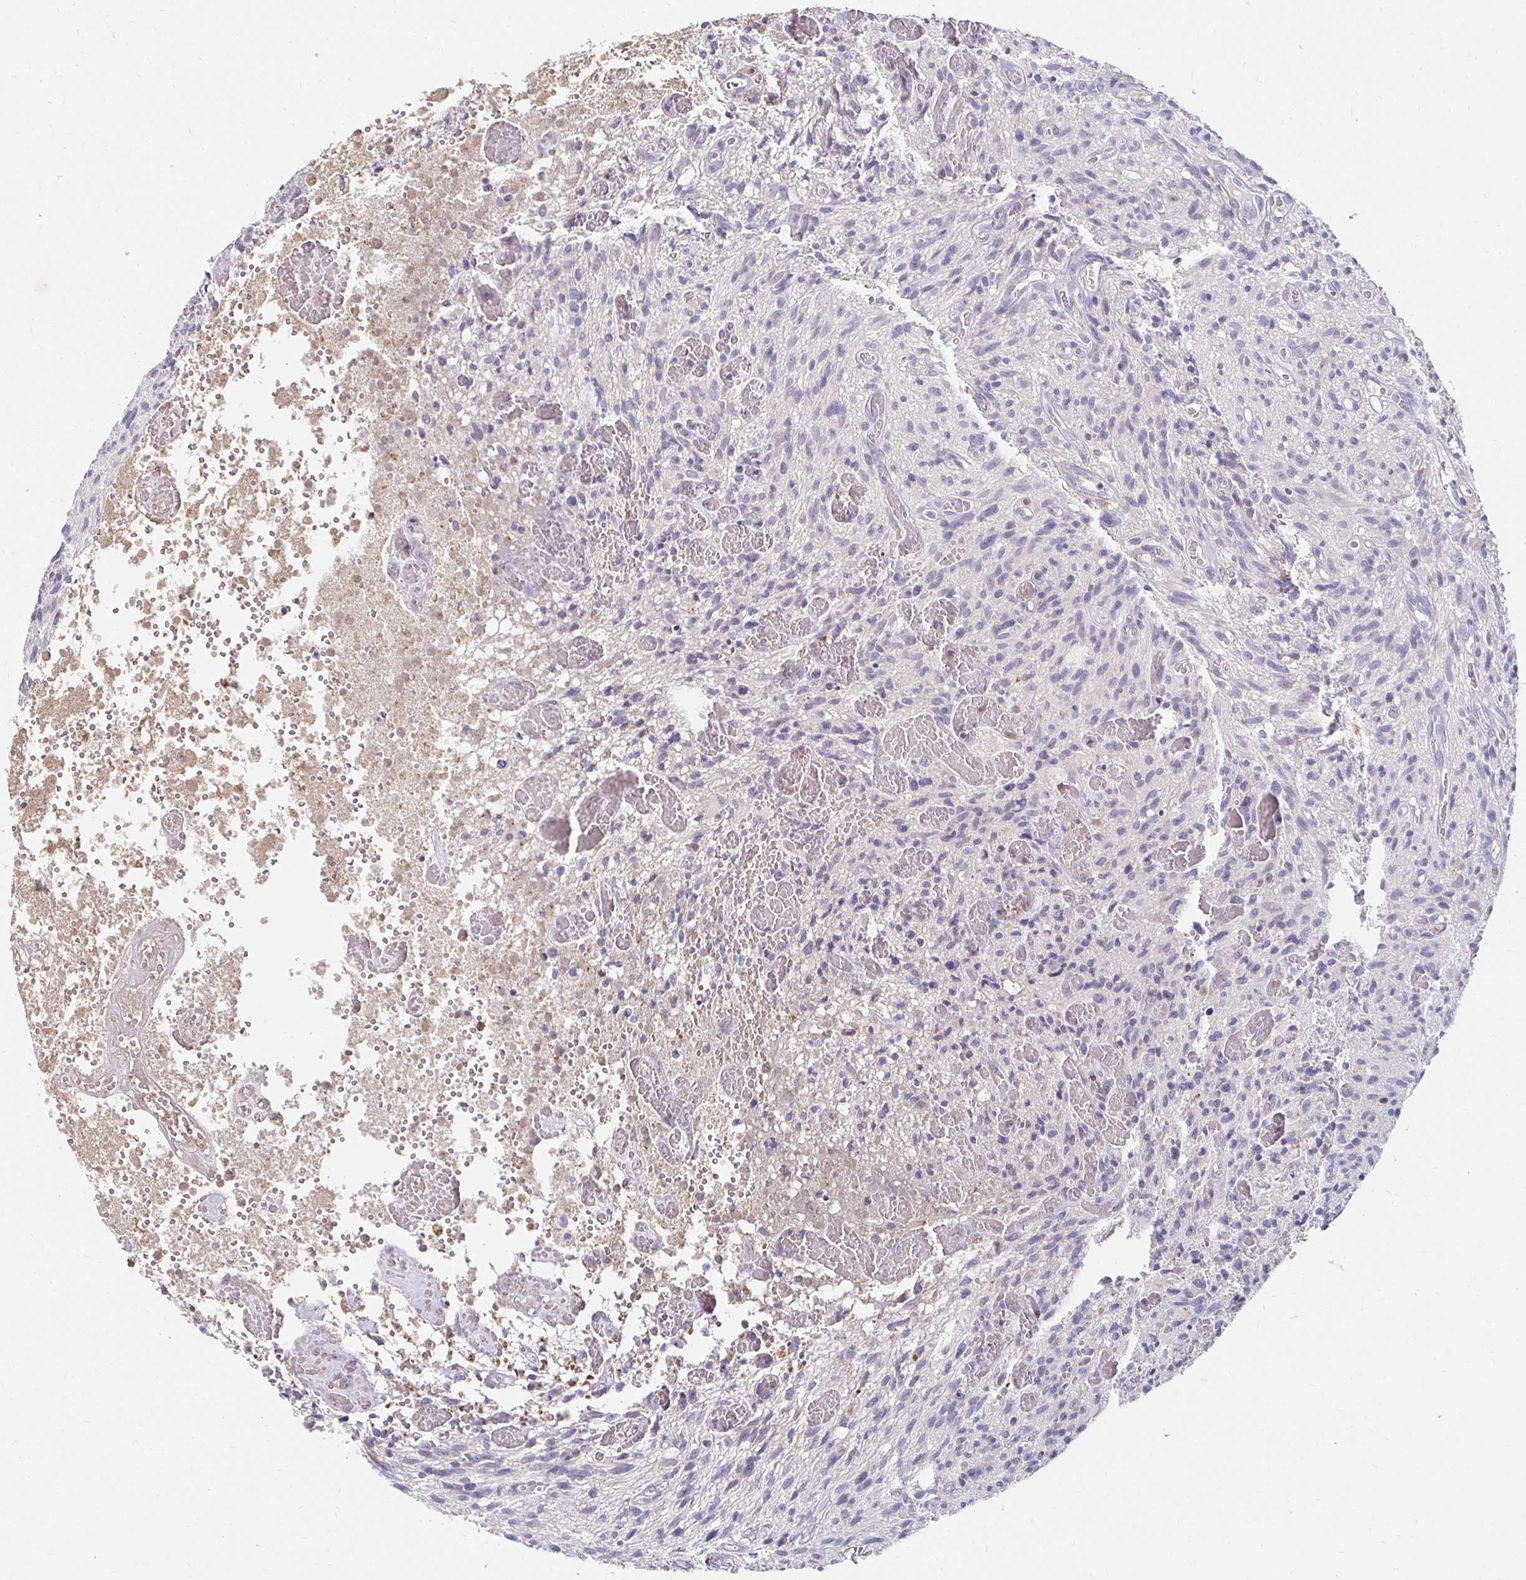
{"staining": {"intensity": "negative", "quantity": "none", "location": "none"}, "tissue": "glioma", "cell_type": "Tumor cells", "image_type": "cancer", "snomed": [{"axis": "morphology", "description": "Glioma, malignant, High grade"}, {"axis": "topography", "description": "Brain"}], "caption": "DAB immunohistochemical staining of malignant glioma (high-grade) shows no significant expression in tumor cells.", "gene": "GK2", "patient": {"sex": "male", "age": 75}}